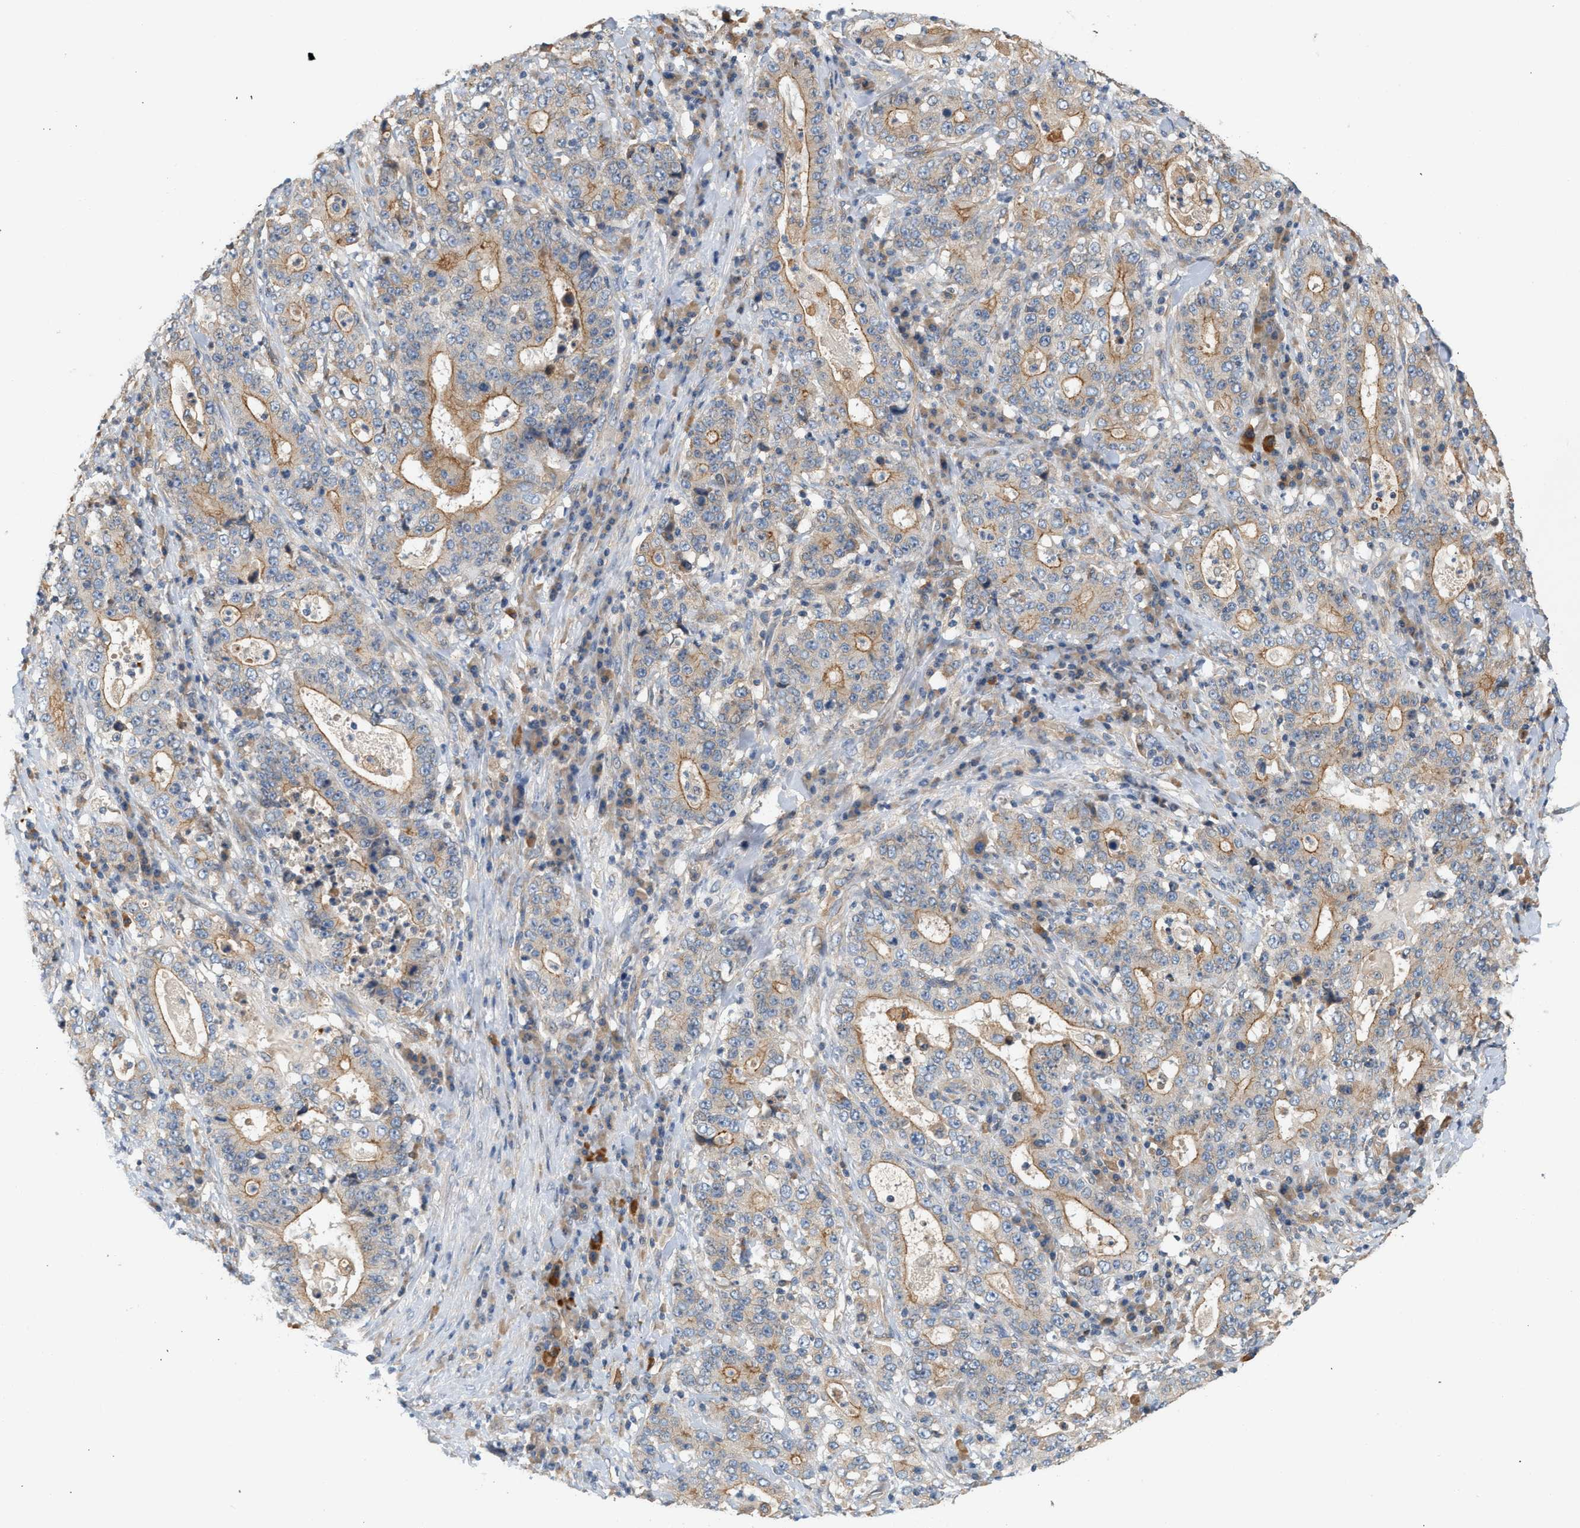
{"staining": {"intensity": "weak", "quantity": ">75%", "location": "cytoplasmic/membranous"}, "tissue": "stomach cancer", "cell_type": "Tumor cells", "image_type": "cancer", "snomed": [{"axis": "morphology", "description": "Normal tissue, NOS"}, {"axis": "morphology", "description": "Adenocarcinoma, NOS"}, {"axis": "topography", "description": "Stomach, upper"}, {"axis": "topography", "description": "Stomach"}], "caption": "Immunohistochemistry (DAB (3,3'-diaminobenzidine)) staining of human stomach cancer (adenocarcinoma) reveals weak cytoplasmic/membranous protein expression in about >75% of tumor cells. The staining was performed using DAB to visualize the protein expression in brown, while the nuclei were stained in blue with hematoxylin (Magnification: 20x).", "gene": "CTXN1", "patient": {"sex": "male", "age": 59}}